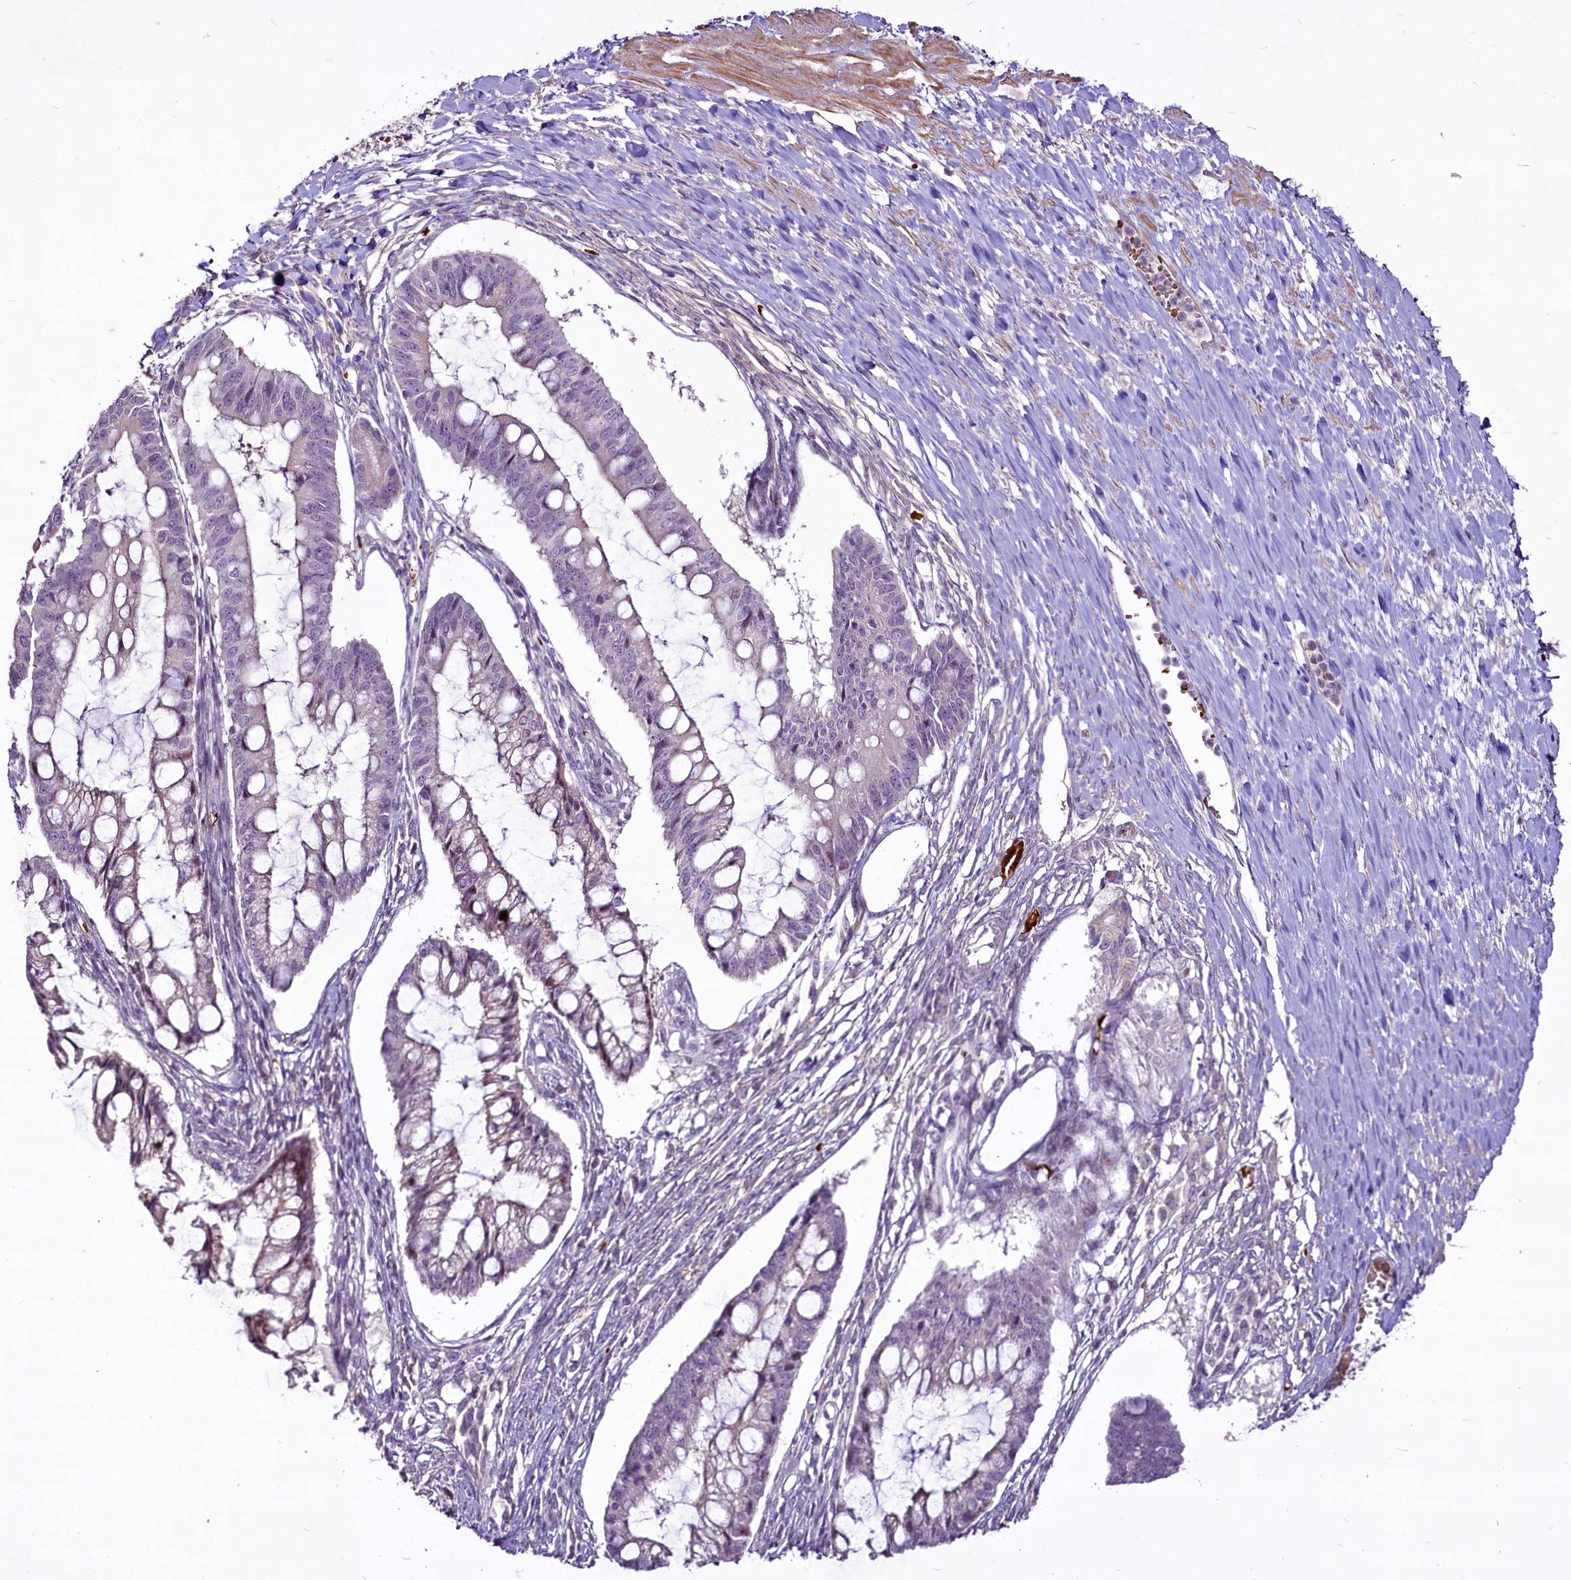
{"staining": {"intensity": "negative", "quantity": "none", "location": "none"}, "tissue": "ovarian cancer", "cell_type": "Tumor cells", "image_type": "cancer", "snomed": [{"axis": "morphology", "description": "Cystadenocarcinoma, mucinous, NOS"}, {"axis": "topography", "description": "Ovary"}], "caption": "Immunohistochemical staining of human ovarian cancer displays no significant staining in tumor cells. (DAB (3,3'-diaminobenzidine) IHC, high magnification).", "gene": "SUSD3", "patient": {"sex": "female", "age": 73}}